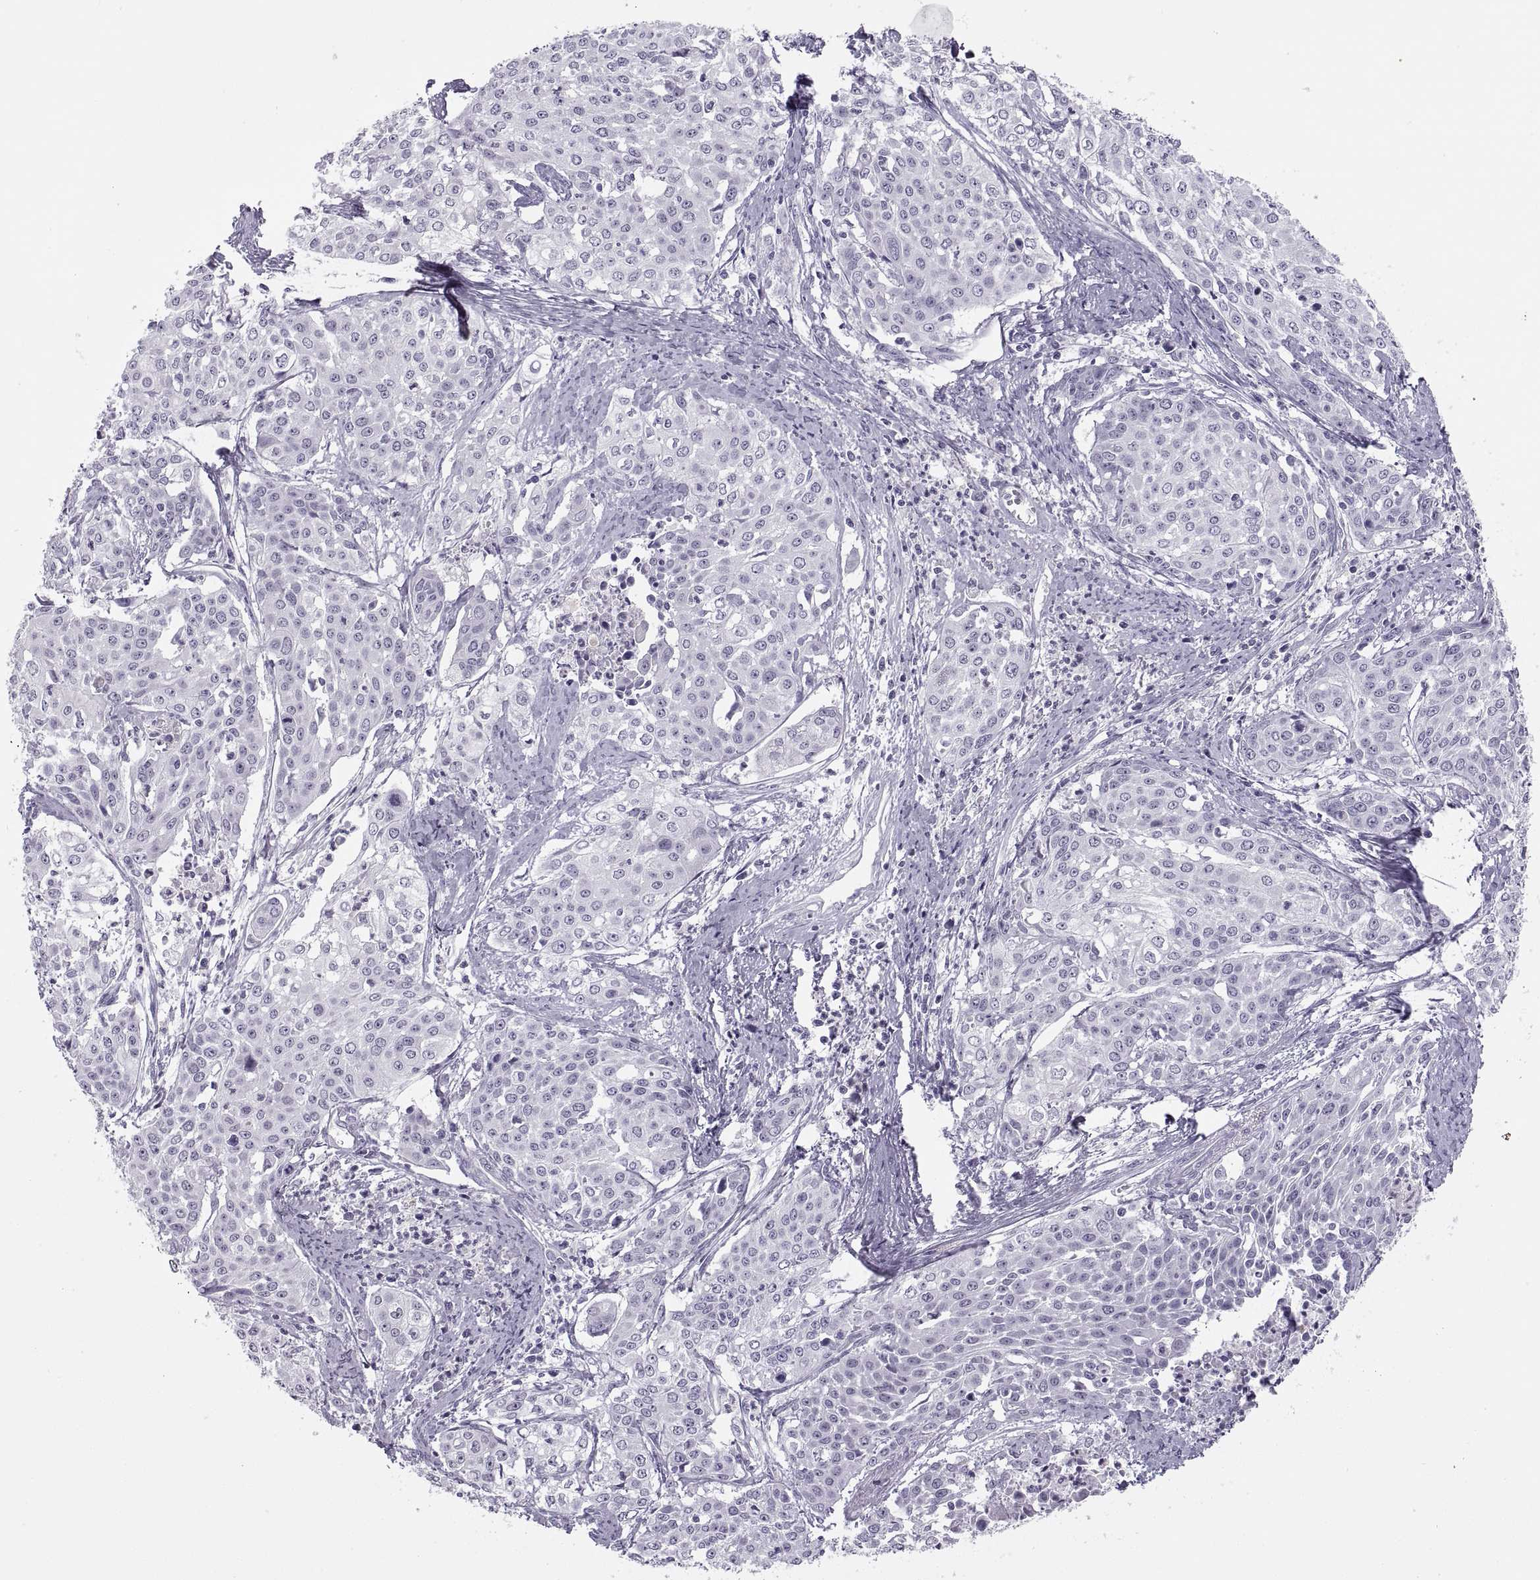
{"staining": {"intensity": "negative", "quantity": "none", "location": "none"}, "tissue": "cervical cancer", "cell_type": "Tumor cells", "image_type": "cancer", "snomed": [{"axis": "morphology", "description": "Squamous cell carcinoma, NOS"}, {"axis": "topography", "description": "Cervix"}], "caption": "Cervical cancer stained for a protein using immunohistochemistry shows no expression tumor cells.", "gene": "C3orf22", "patient": {"sex": "female", "age": 39}}